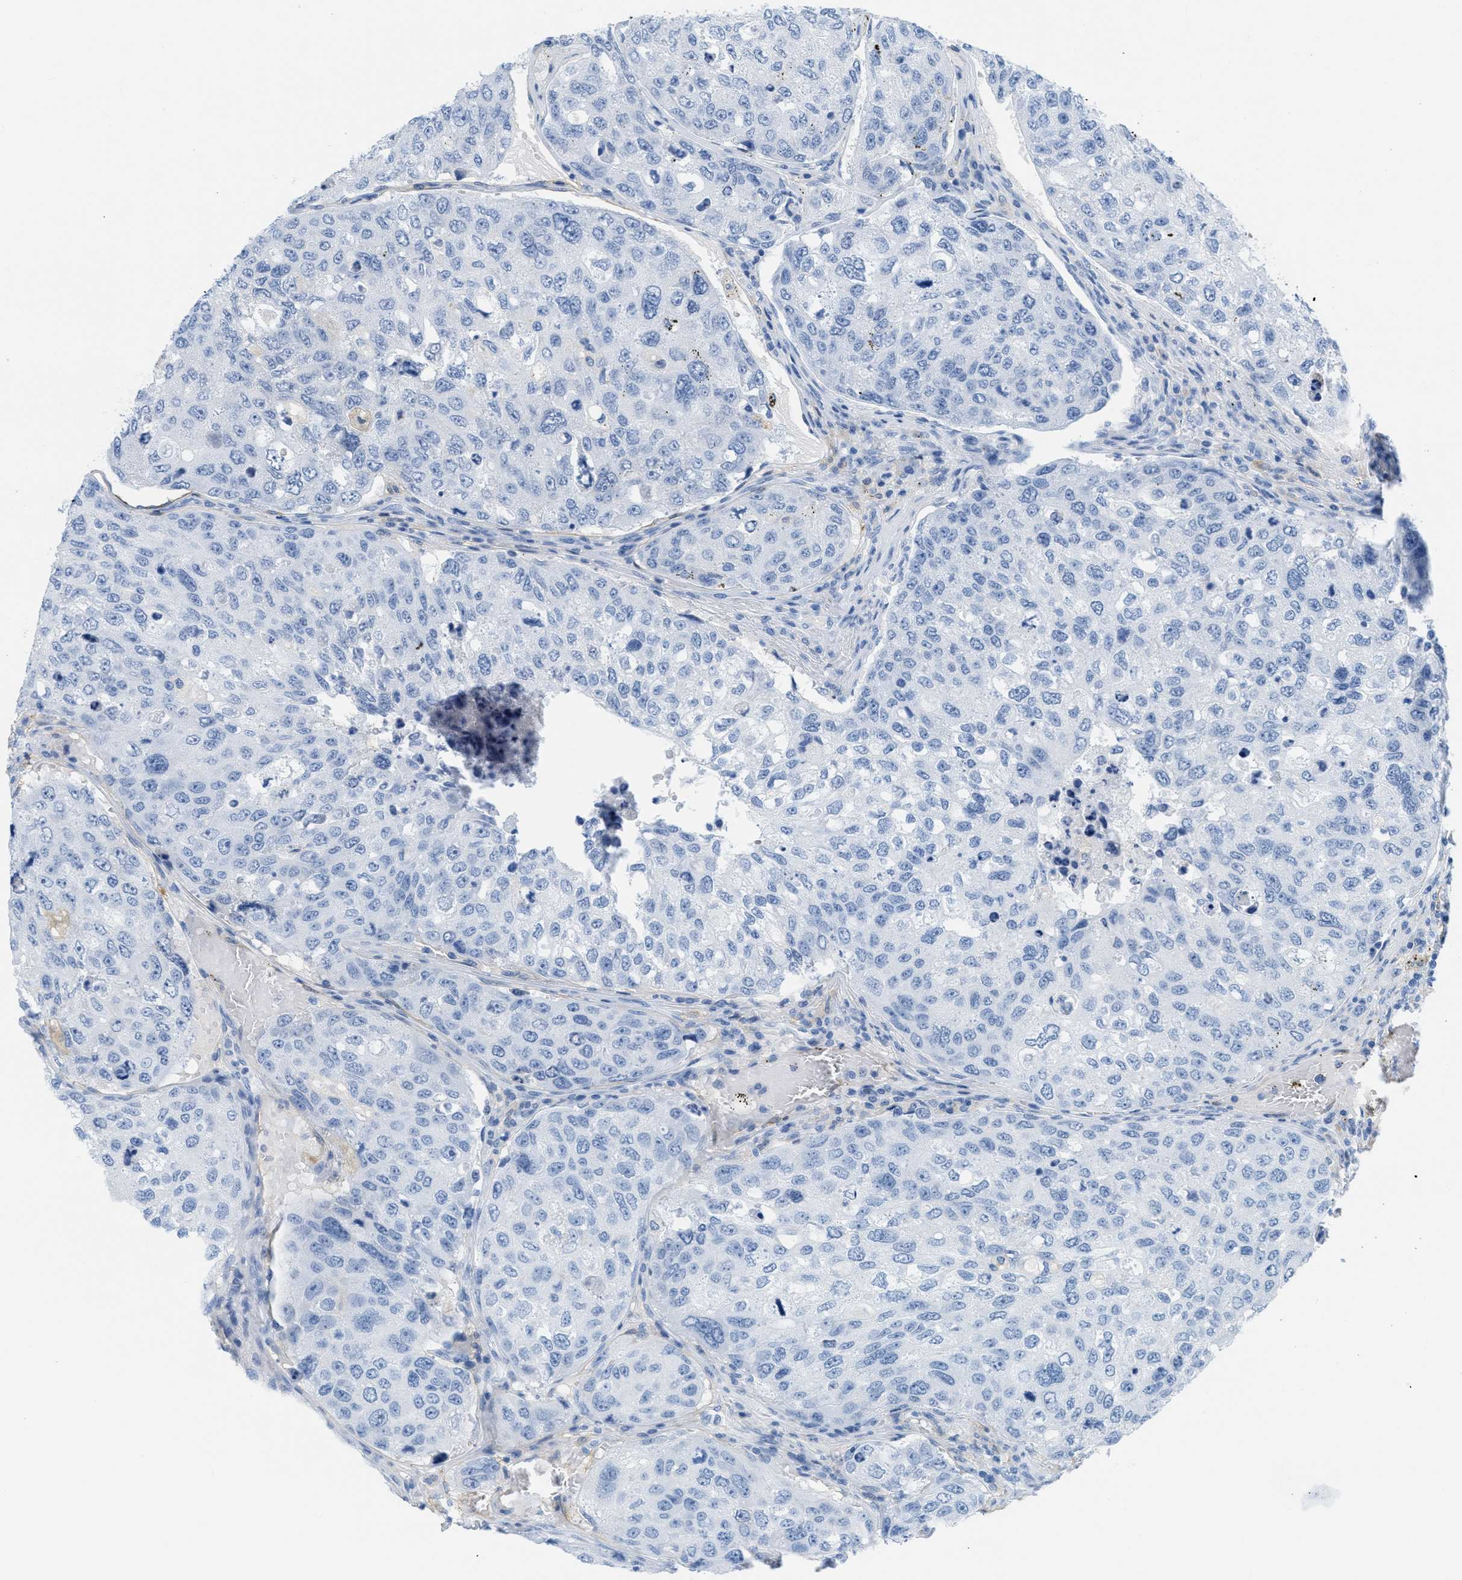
{"staining": {"intensity": "negative", "quantity": "none", "location": "none"}, "tissue": "urothelial cancer", "cell_type": "Tumor cells", "image_type": "cancer", "snomed": [{"axis": "morphology", "description": "Urothelial carcinoma, High grade"}, {"axis": "topography", "description": "Lymph node"}, {"axis": "topography", "description": "Urinary bladder"}], "caption": "Immunohistochemistry photomicrograph of human urothelial cancer stained for a protein (brown), which demonstrates no positivity in tumor cells.", "gene": "ASGR1", "patient": {"sex": "male", "age": 51}}